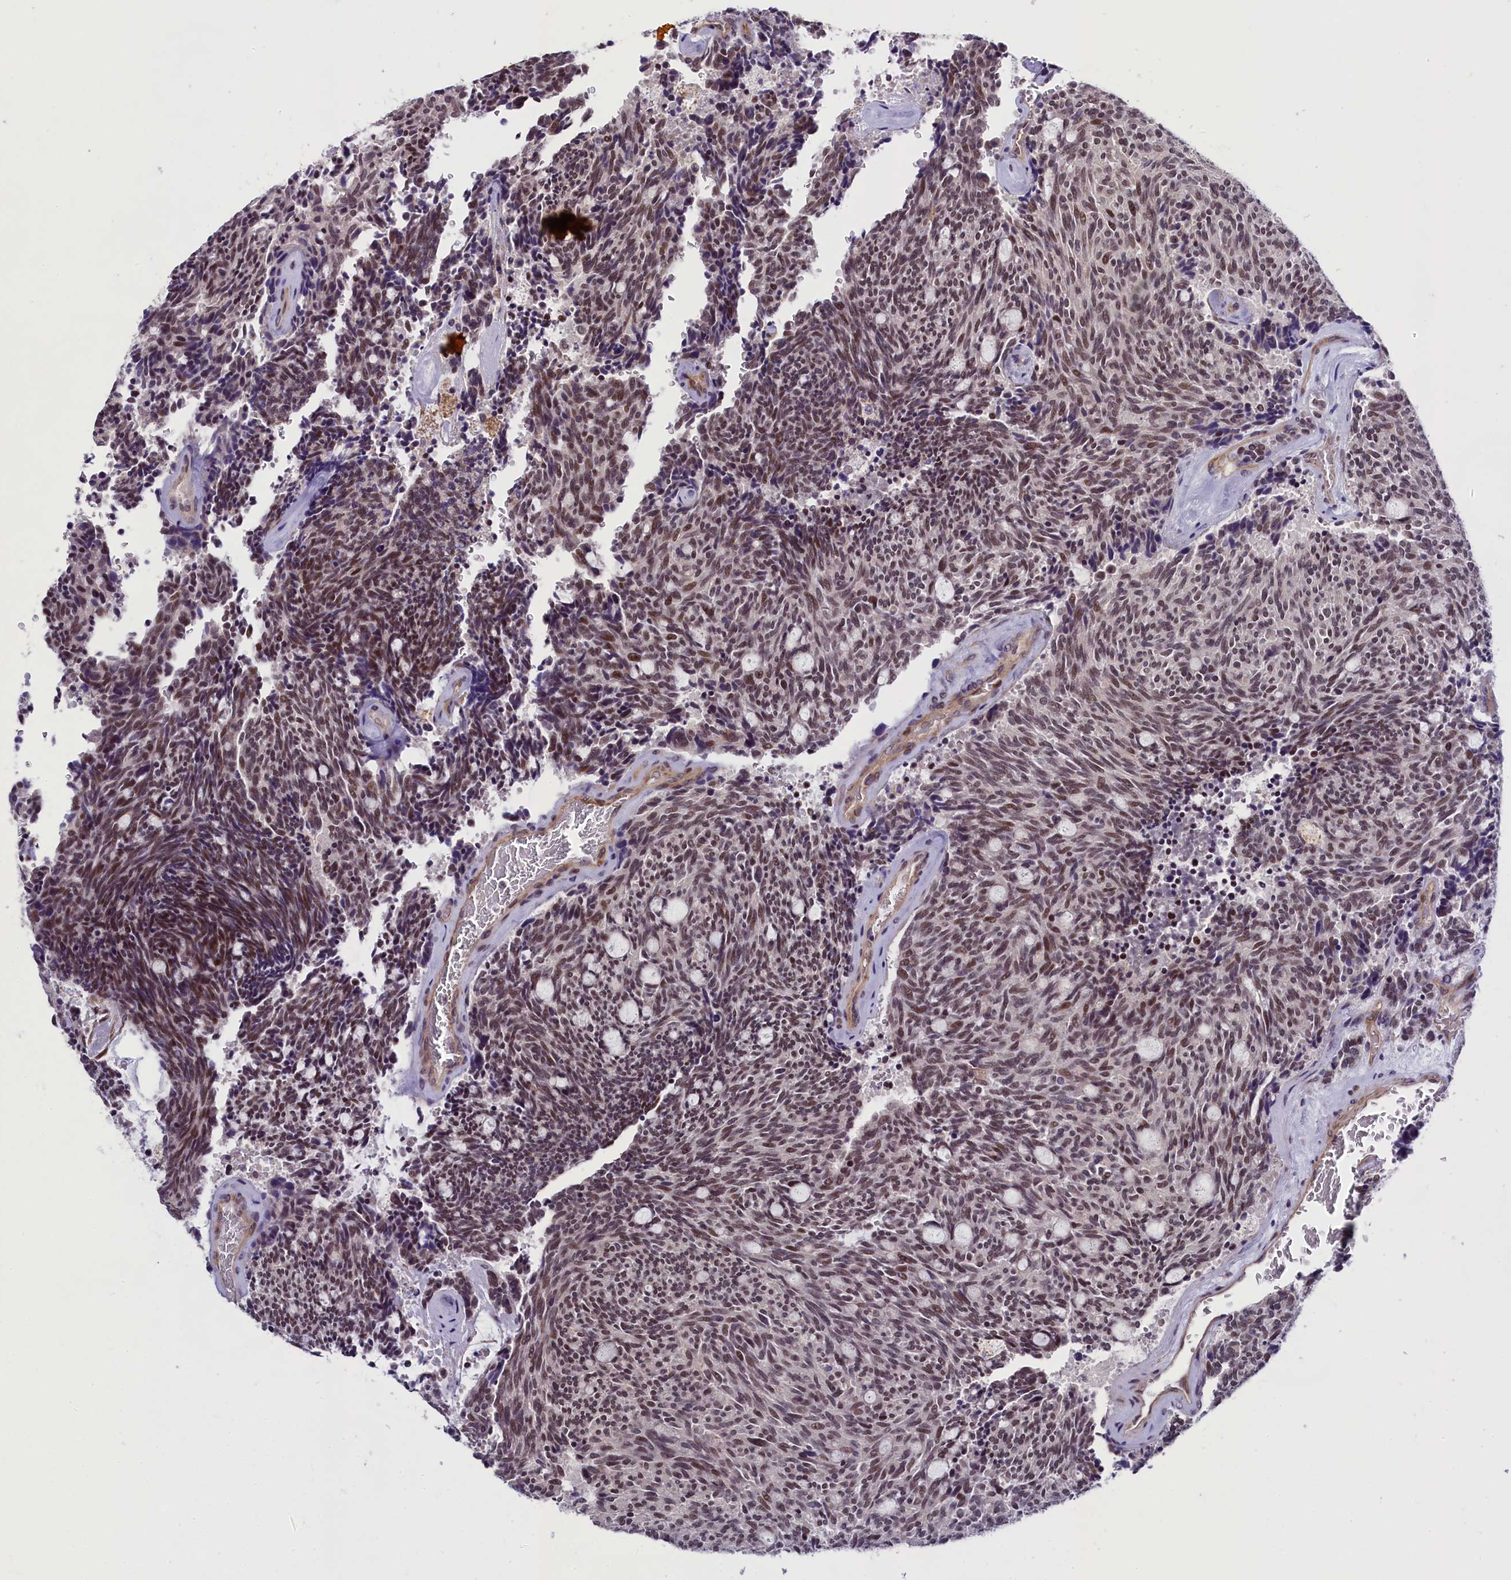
{"staining": {"intensity": "weak", "quantity": "25%-75%", "location": "nuclear"}, "tissue": "carcinoid", "cell_type": "Tumor cells", "image_type": "cancer", "snomed": [{"axis": "morphology", "description": "Carcinoid, malignant, NOS"}, {"axis": "topography", "description": "Pancreas"}], "caption": "A low amount of weak nuclear staining is identified in approximately 25%-75% of tumor cells in carcinoid tissue. The staining was performed using DAB (3,3'-diaminobenzidine) to visualize the protein expression in brown, while the nuclei were stained in blue with hematoxylin (Magnification: 20x).", "gene": "SP4", "patient": {"sex": "female", "age": 54}}